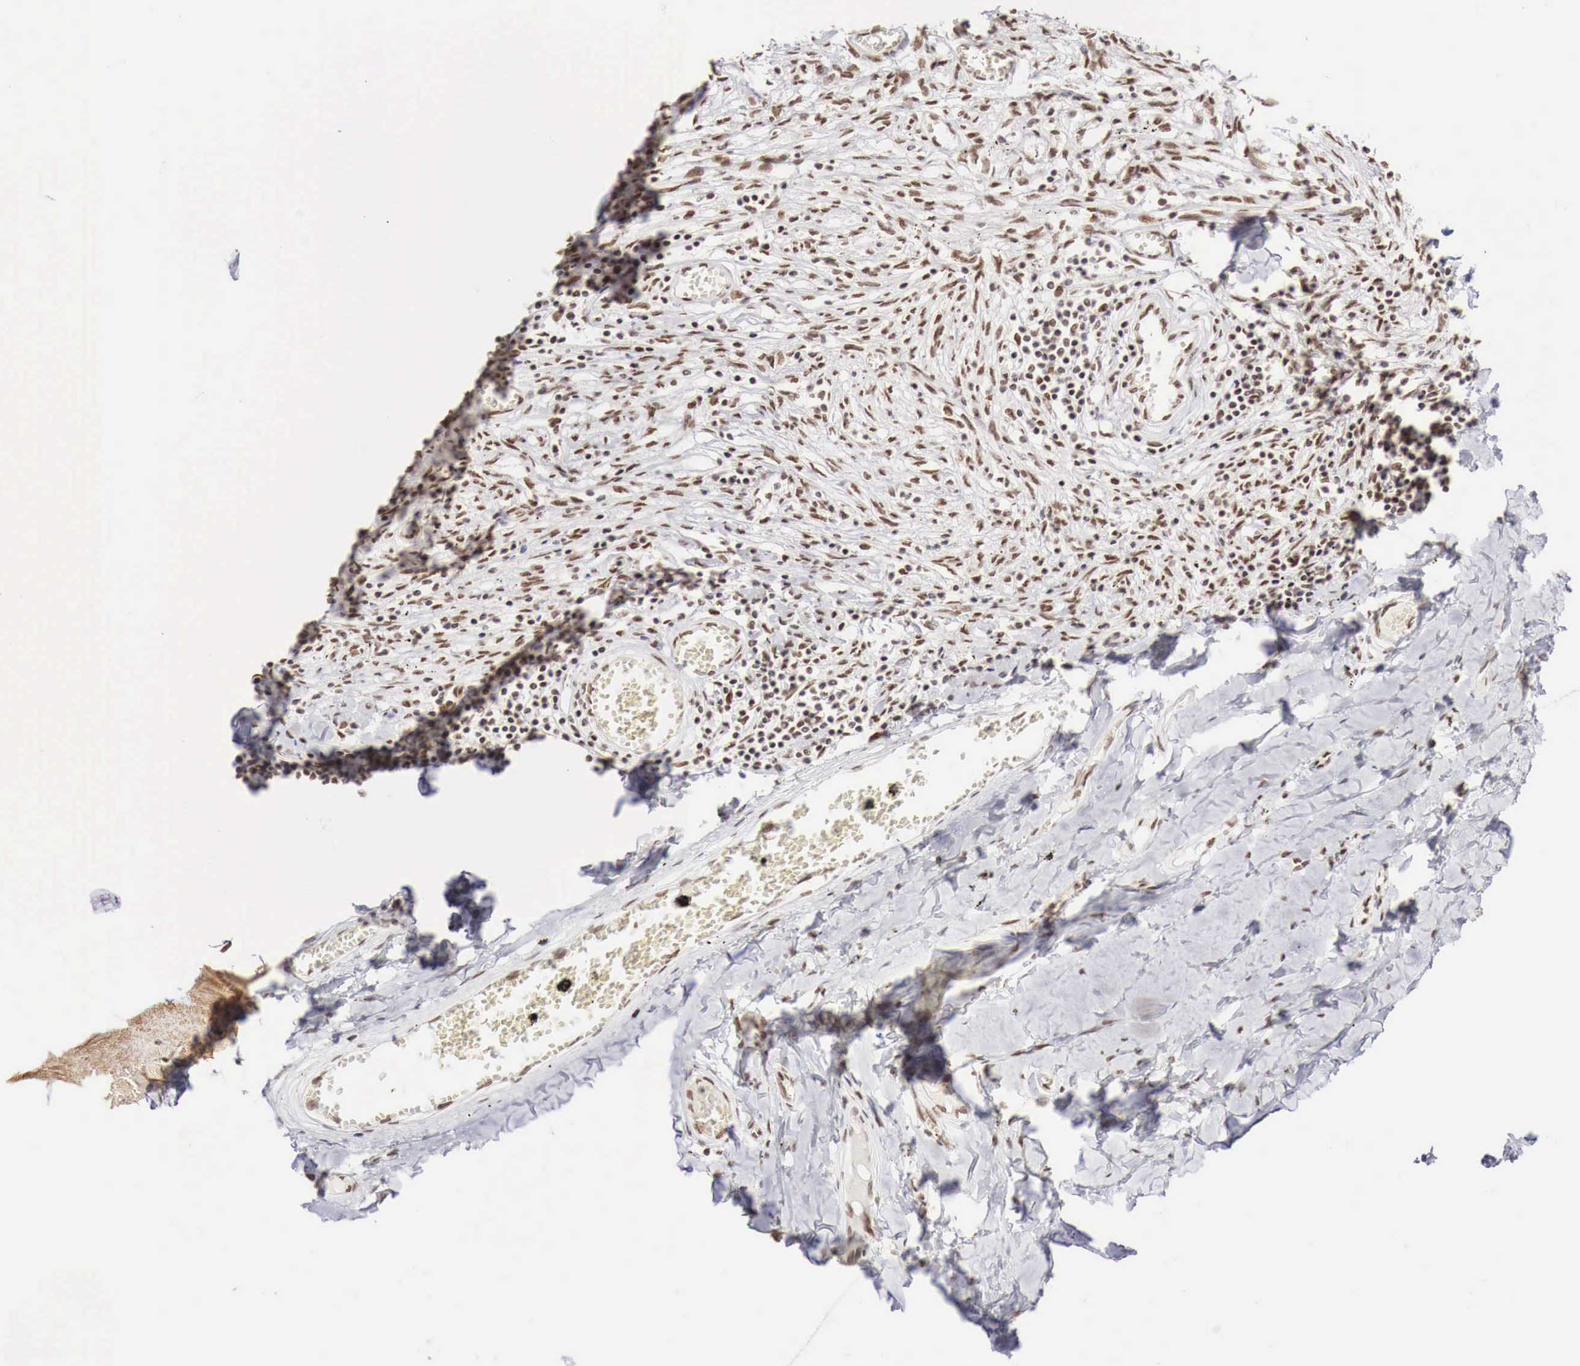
{"staining": {"intensity": "moderate", "quantity": ">75%", "location": "nuclear"}, "tissue": "adipose tissue", "cell_type": "Adipocytes", "image_type": "normal", "snomed": [{"axis": "morphology", "description": "Normal tissue, NOS"}, {"axis": "morphology", "description": "Sarcoma, NOS"}, {"axis": "topography", "description": "Skin"}, {"axis": "topography", "description": "Soft tissue"}], "caption": "High-magnification brightfield microscopy of normal adipose tissue stained with DAB (brown) and counterstained with hematoxylin (blue). adipocytes exhibit moderate nuclear expression is seen in approximately>75% of cells.", "gene": "PHF14", "patient": {"sex": "female", "age": 51}}